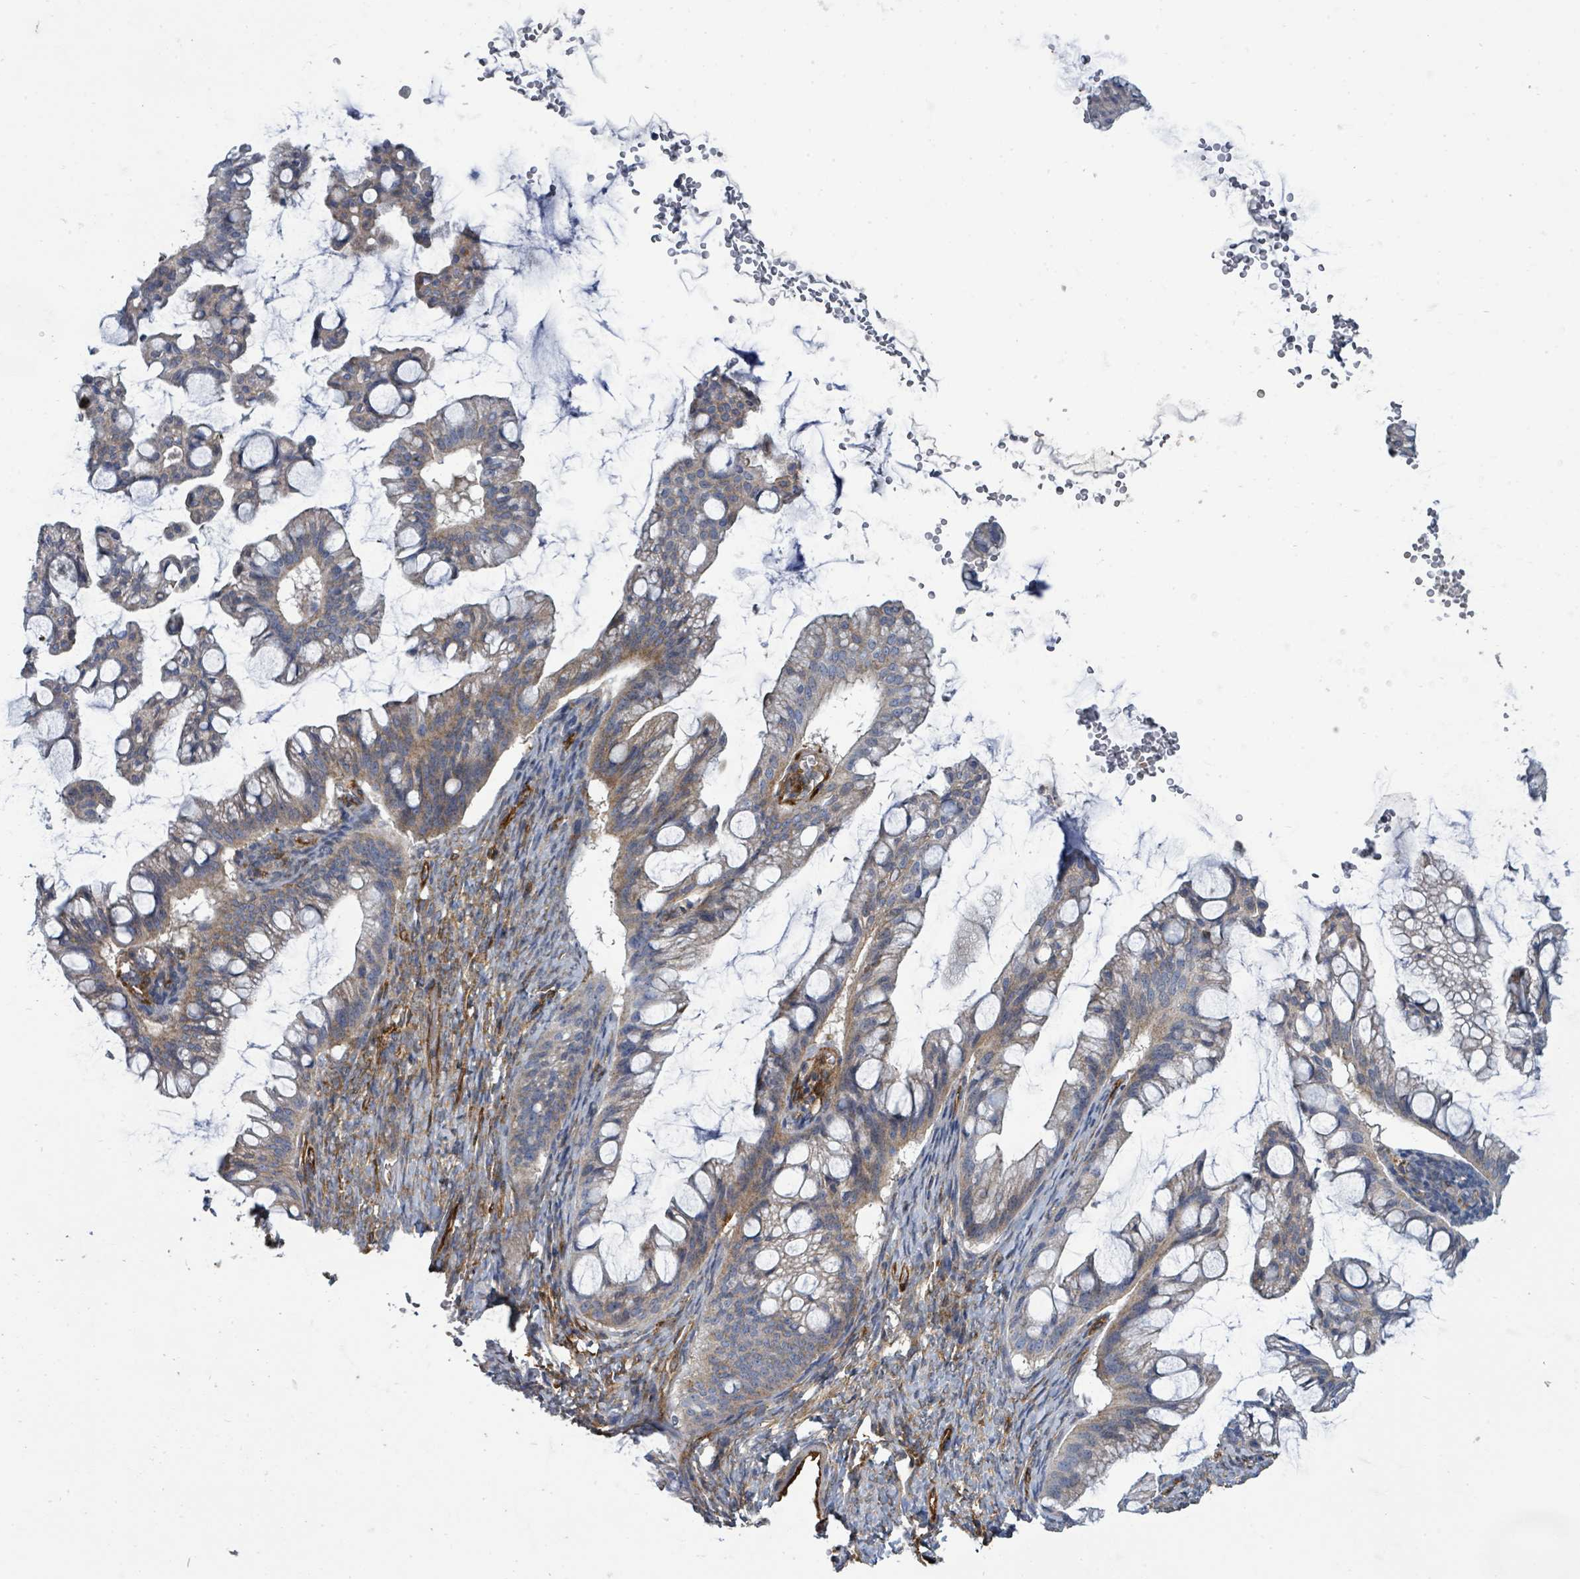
{"staining": {"intensity": "negative", "quantity": "none", "location": "none"}, "tissue": "ovarian cancer", "cell_type": "Tumor cells", "image_type": "cancer", "snomed": [{"axis": "morphology", "description": "Cystadenocarcinoma, mucinous, NOS"}, {"axis": "topography", "description": "Ovary"}], "caption": "Ovarian cancer (mucinous cystadenocarcinoma) was stained to show a protein in brown. There is no significant expression in tumor cells.", "gene": "IFIT1", "patient": {"sex": "female", "age": 73}}